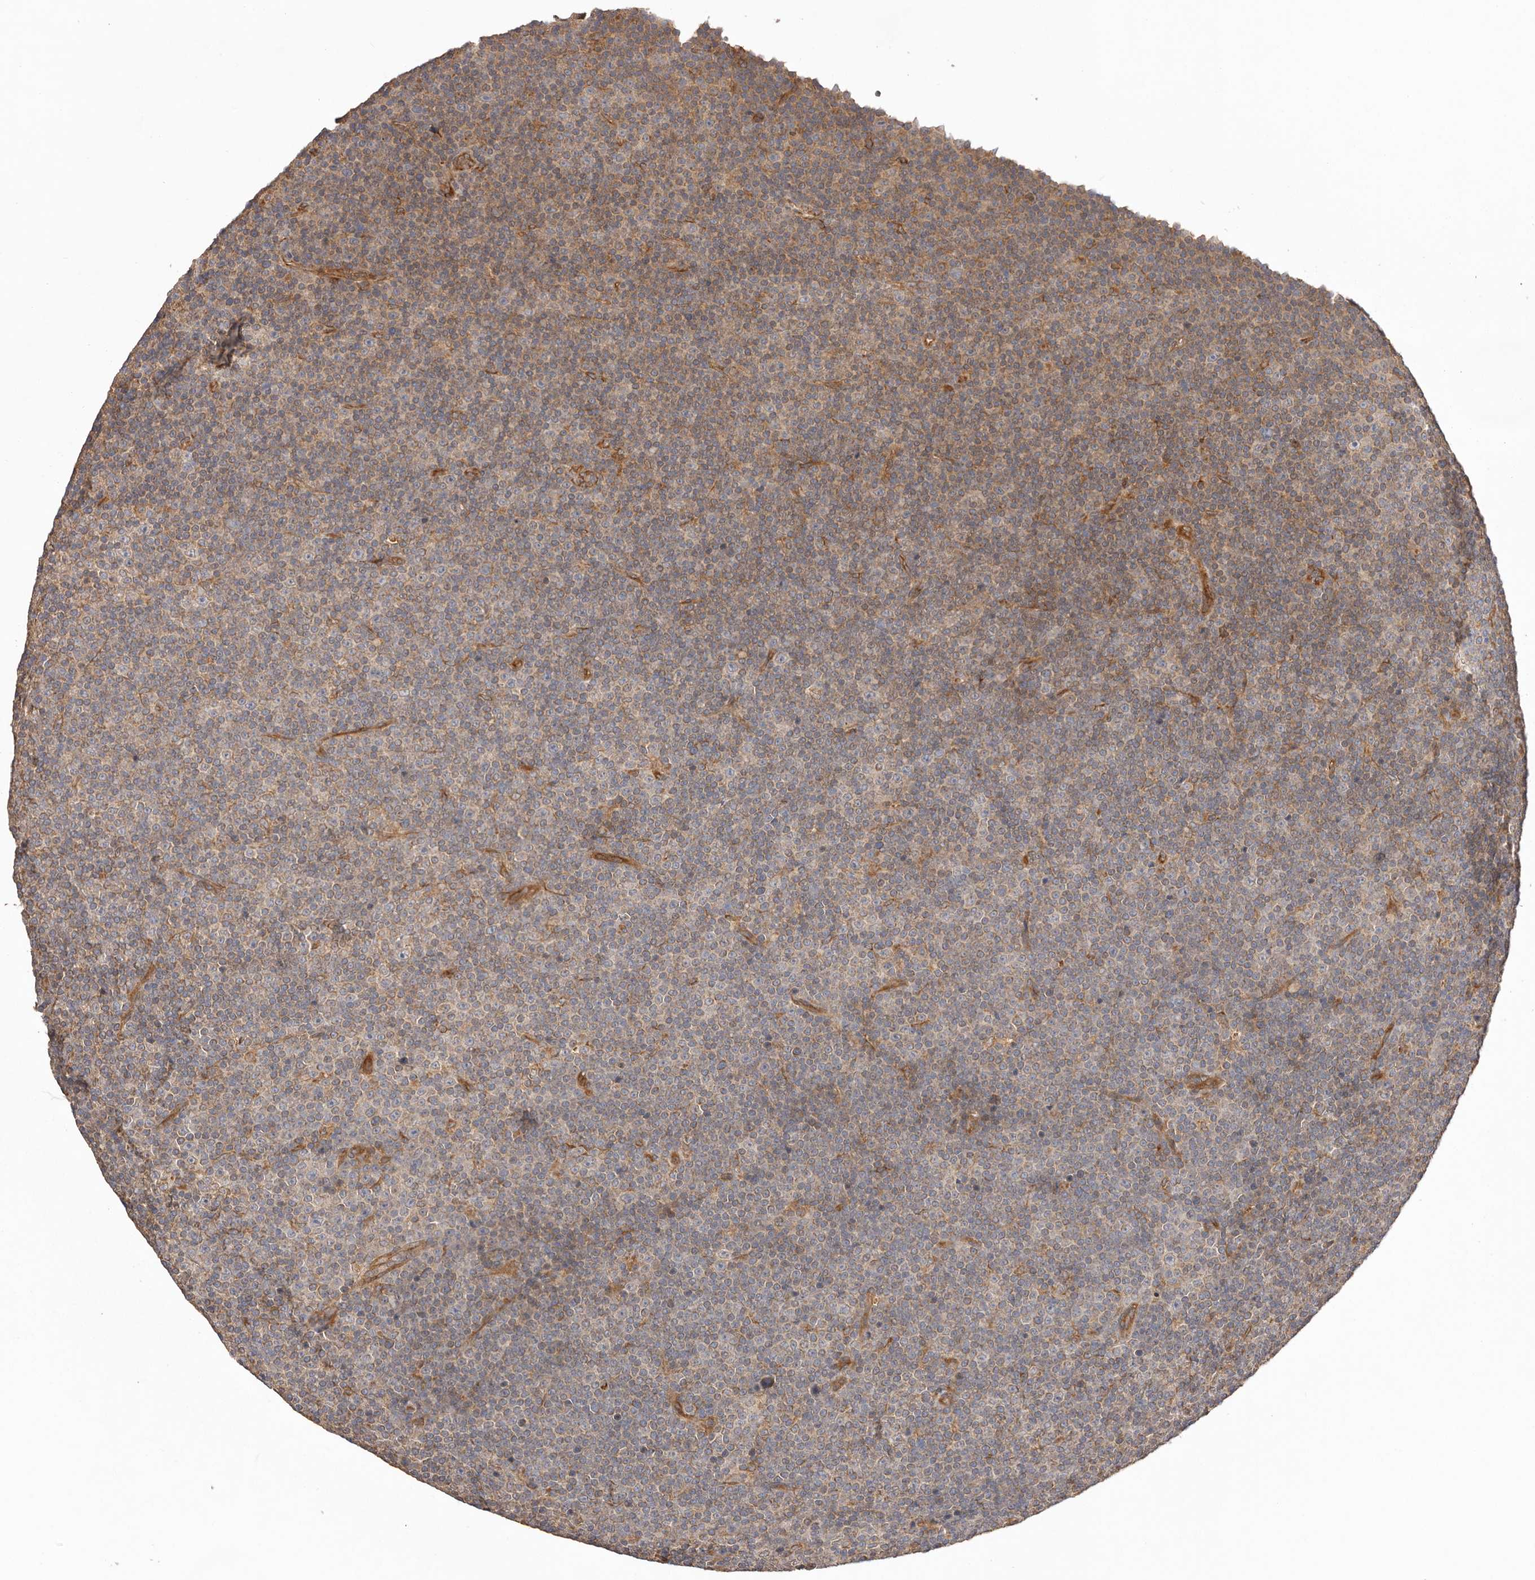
{"staining": {"intensity": "weak", "quantity": "<25%", "location": "cytoplasmic/membranous"}, "tissue": "lymphoma", "cell_type": "Tumor cells", "image_type": "cancer", "snomed": [{"axis": "morphology", "description": "Malignant lymphoma, non-Hodgkin's type, Low grade"}, {"axis": "topography", "description": "Lymph node"}], "caption": "Tumor cells are negative for protein expression in human malignant lymphoma, non-Hodgkin's type (low-grade). The staining was performed using DAB to visualize the protein expression in brown, while the nuclei were stained in blue with hematoxylin (Magnification: 20x).", "gene": "UBR2", "patient": {"sex": "female", "age": 67}}